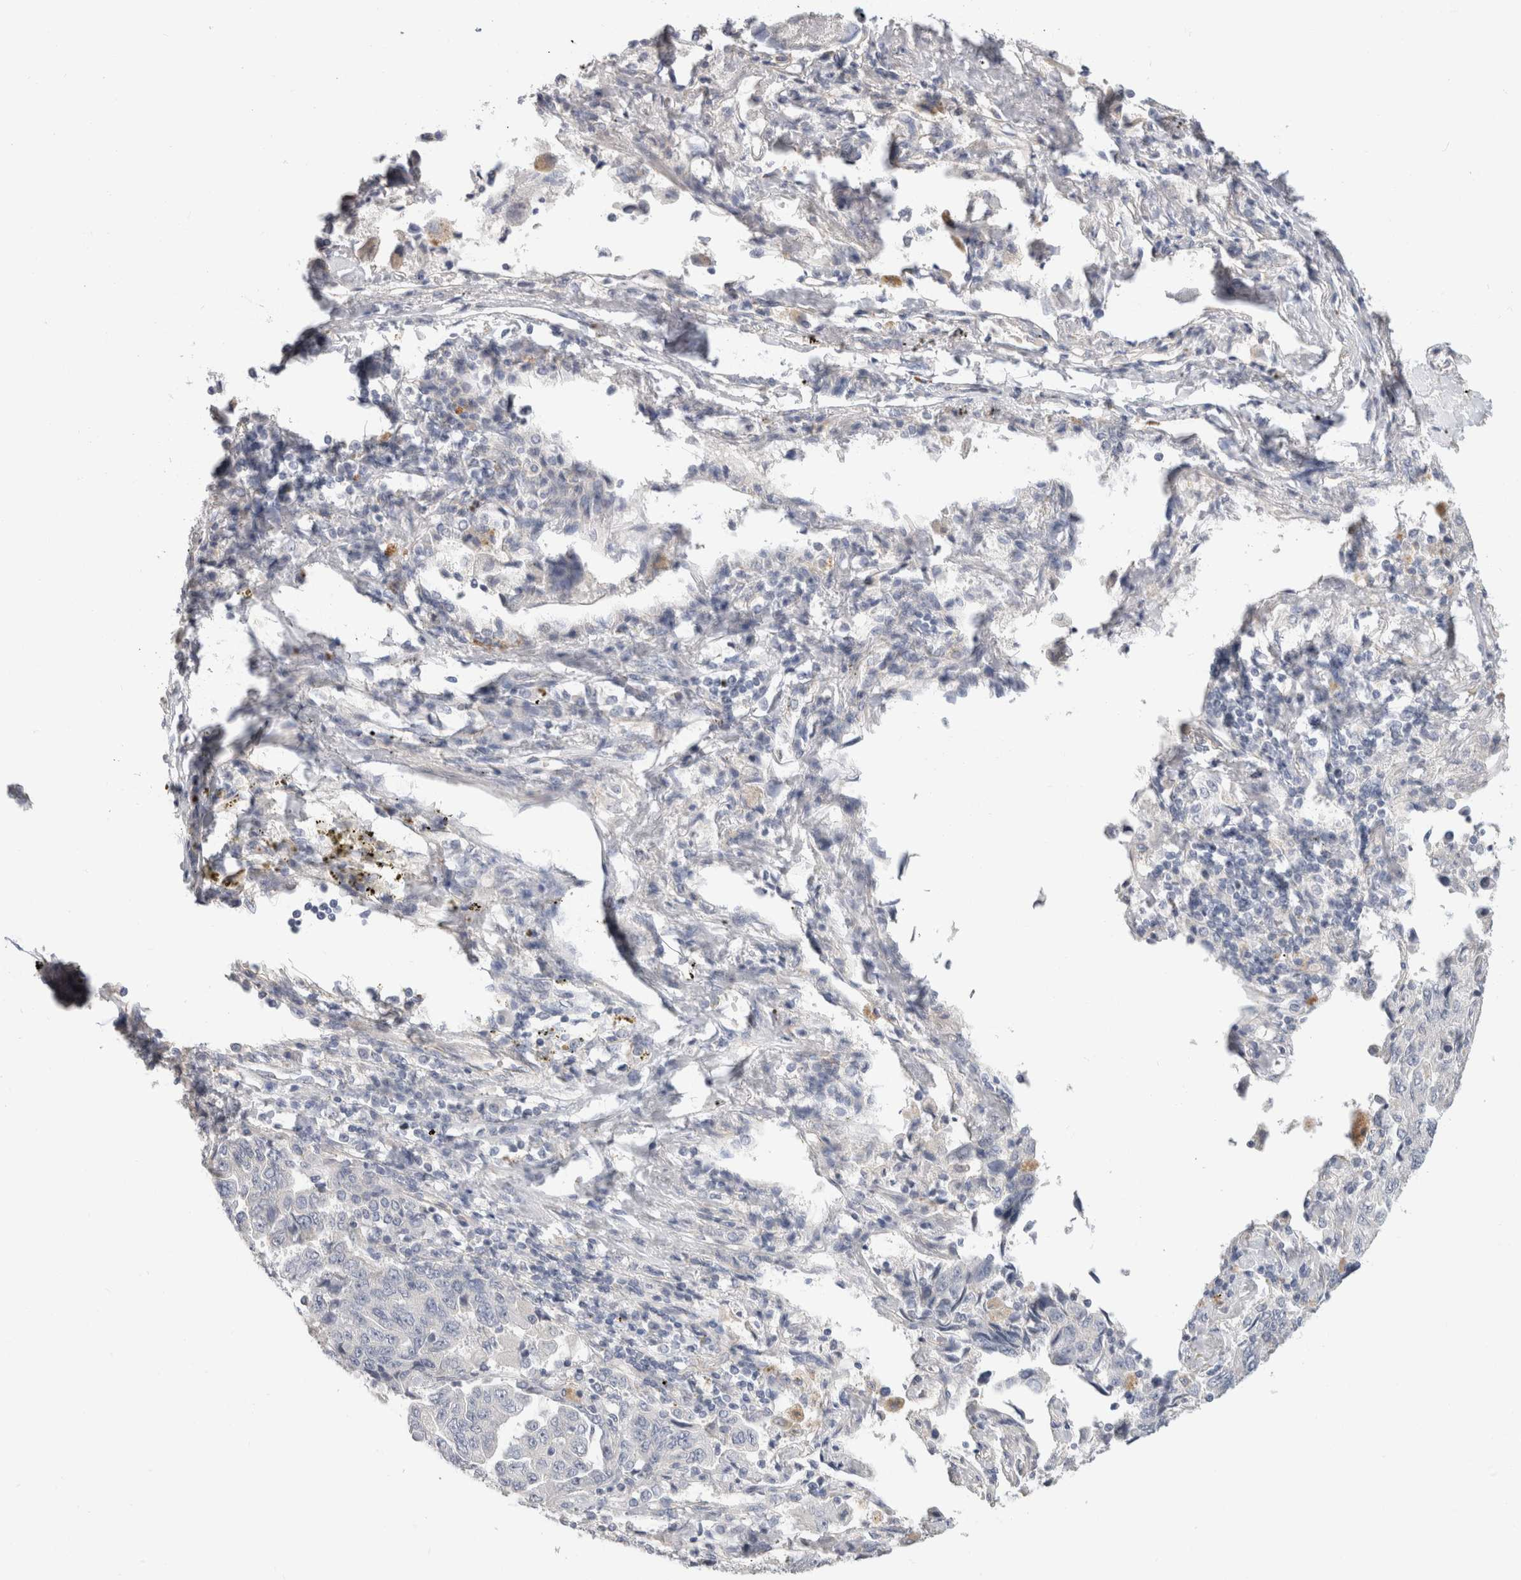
{"staining": {"intensity": "negative", "quantity": "none", "location": "none"}, "tissue": "lung cancer", "cell_type": "Tumor cells", "image_type": "cancer", "snomed": [{"axis": "morphology", "description": "Adenocarcinoma, NOS"}, {"axis": "topography", "description": "Lung"}], "caption": "IHC of human adenocarcinoma (lung) shows no positivity in tumor cells. (DAB (3,3'-diaminobenzidine) immunohistochemistry with hematoxylin counter stain).", "gene": "AFP", "patient": {"sex": "female", "age": 51}}